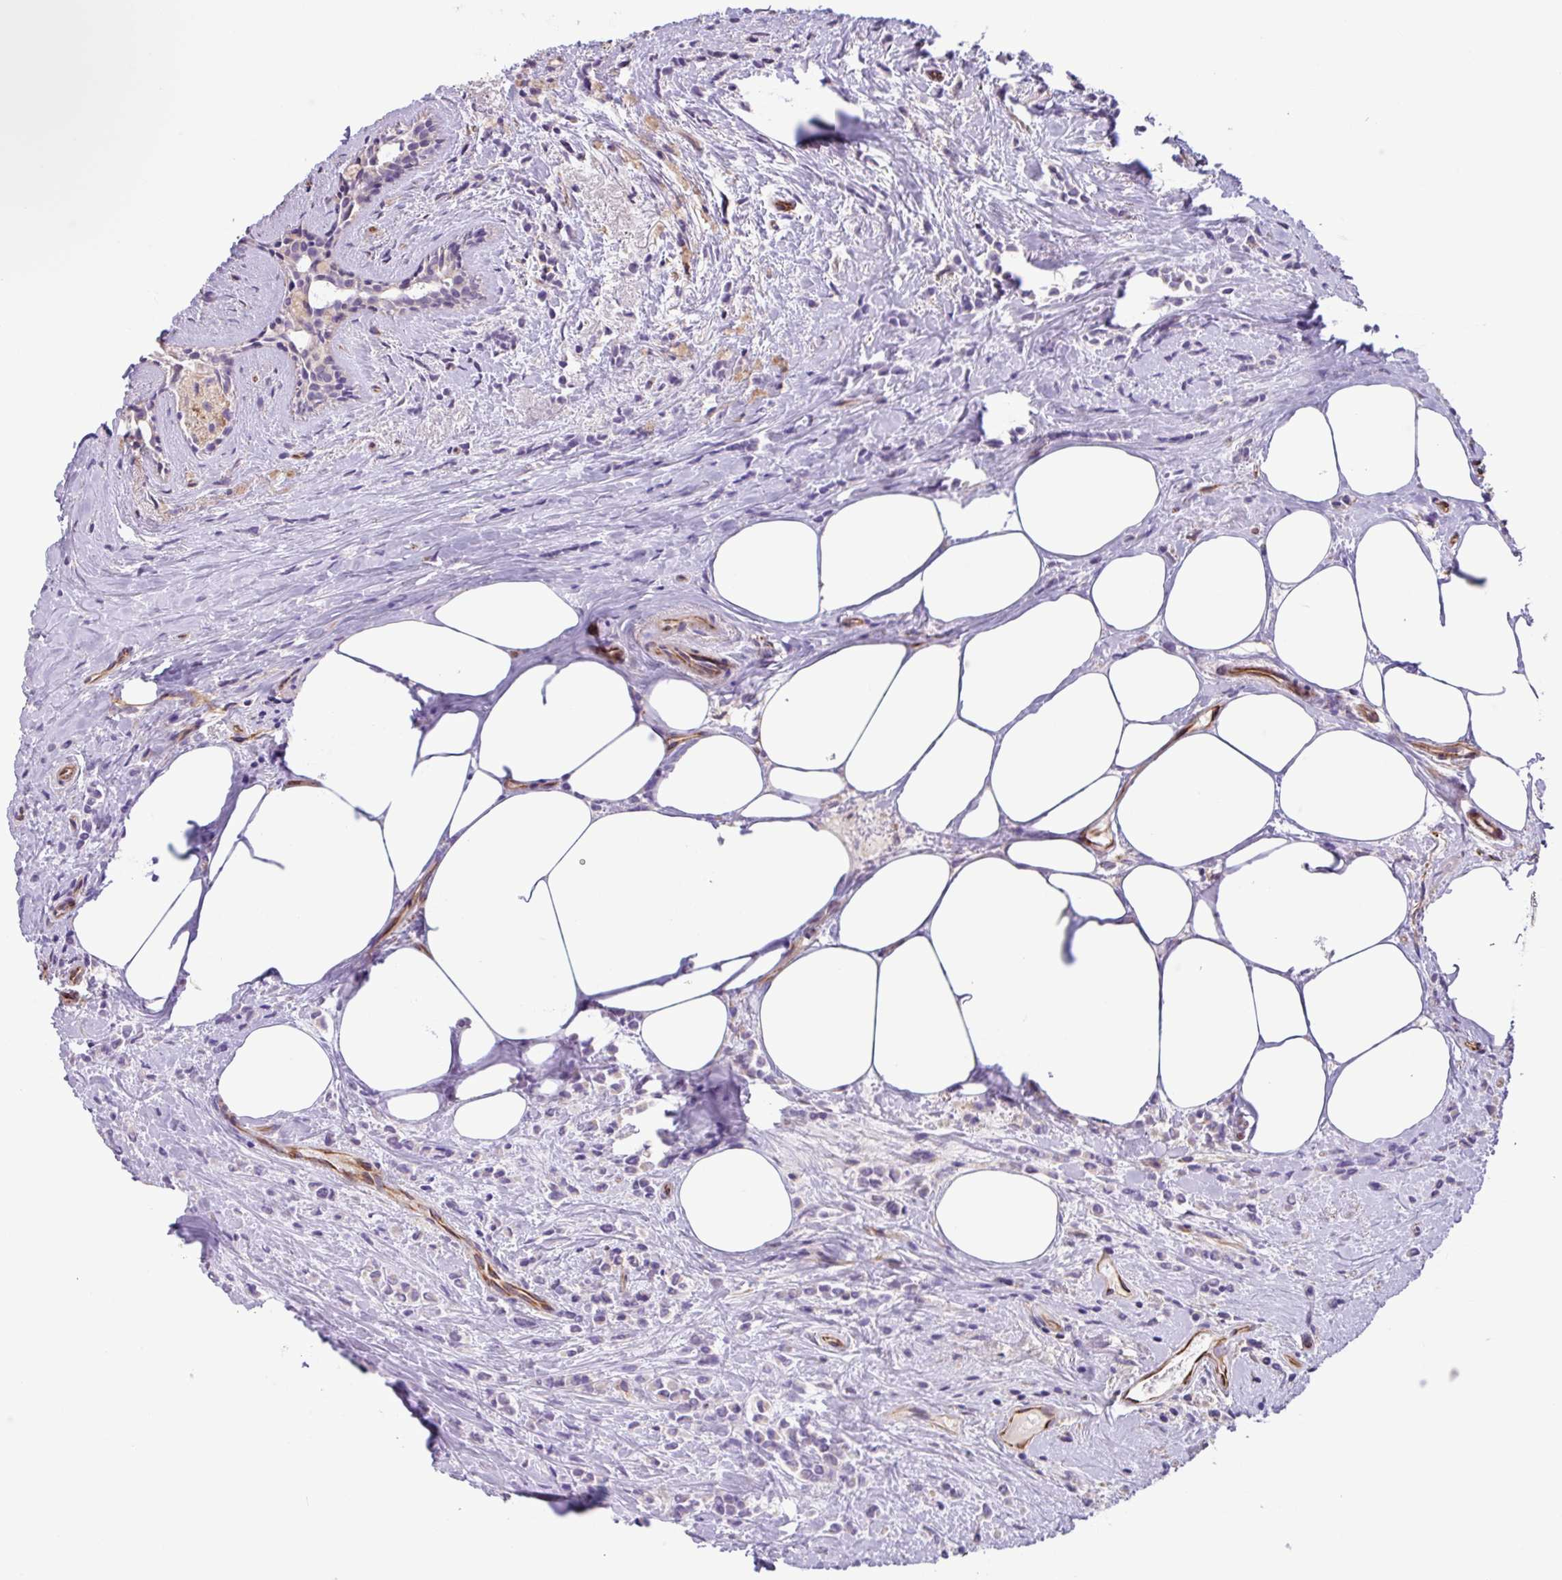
{"staining": {"intensity": "negative", "quantity": "none", "location": "none"}, "tissue": "breast cancer", "cell_type": "Tumor cells", "image_type": "cancer", "snomed": [{"axis": "morphology", "description": "Lobular carcinoma"}, {"axis": "topography", "description": "Breast"}], "caption": "Immunohistochemistry of human breast cancer (lobular carcinoma) demonstrates no positivity in tumor cells.", "gene": "MRM2", "patient": {"sex": "female", "age": 84}}